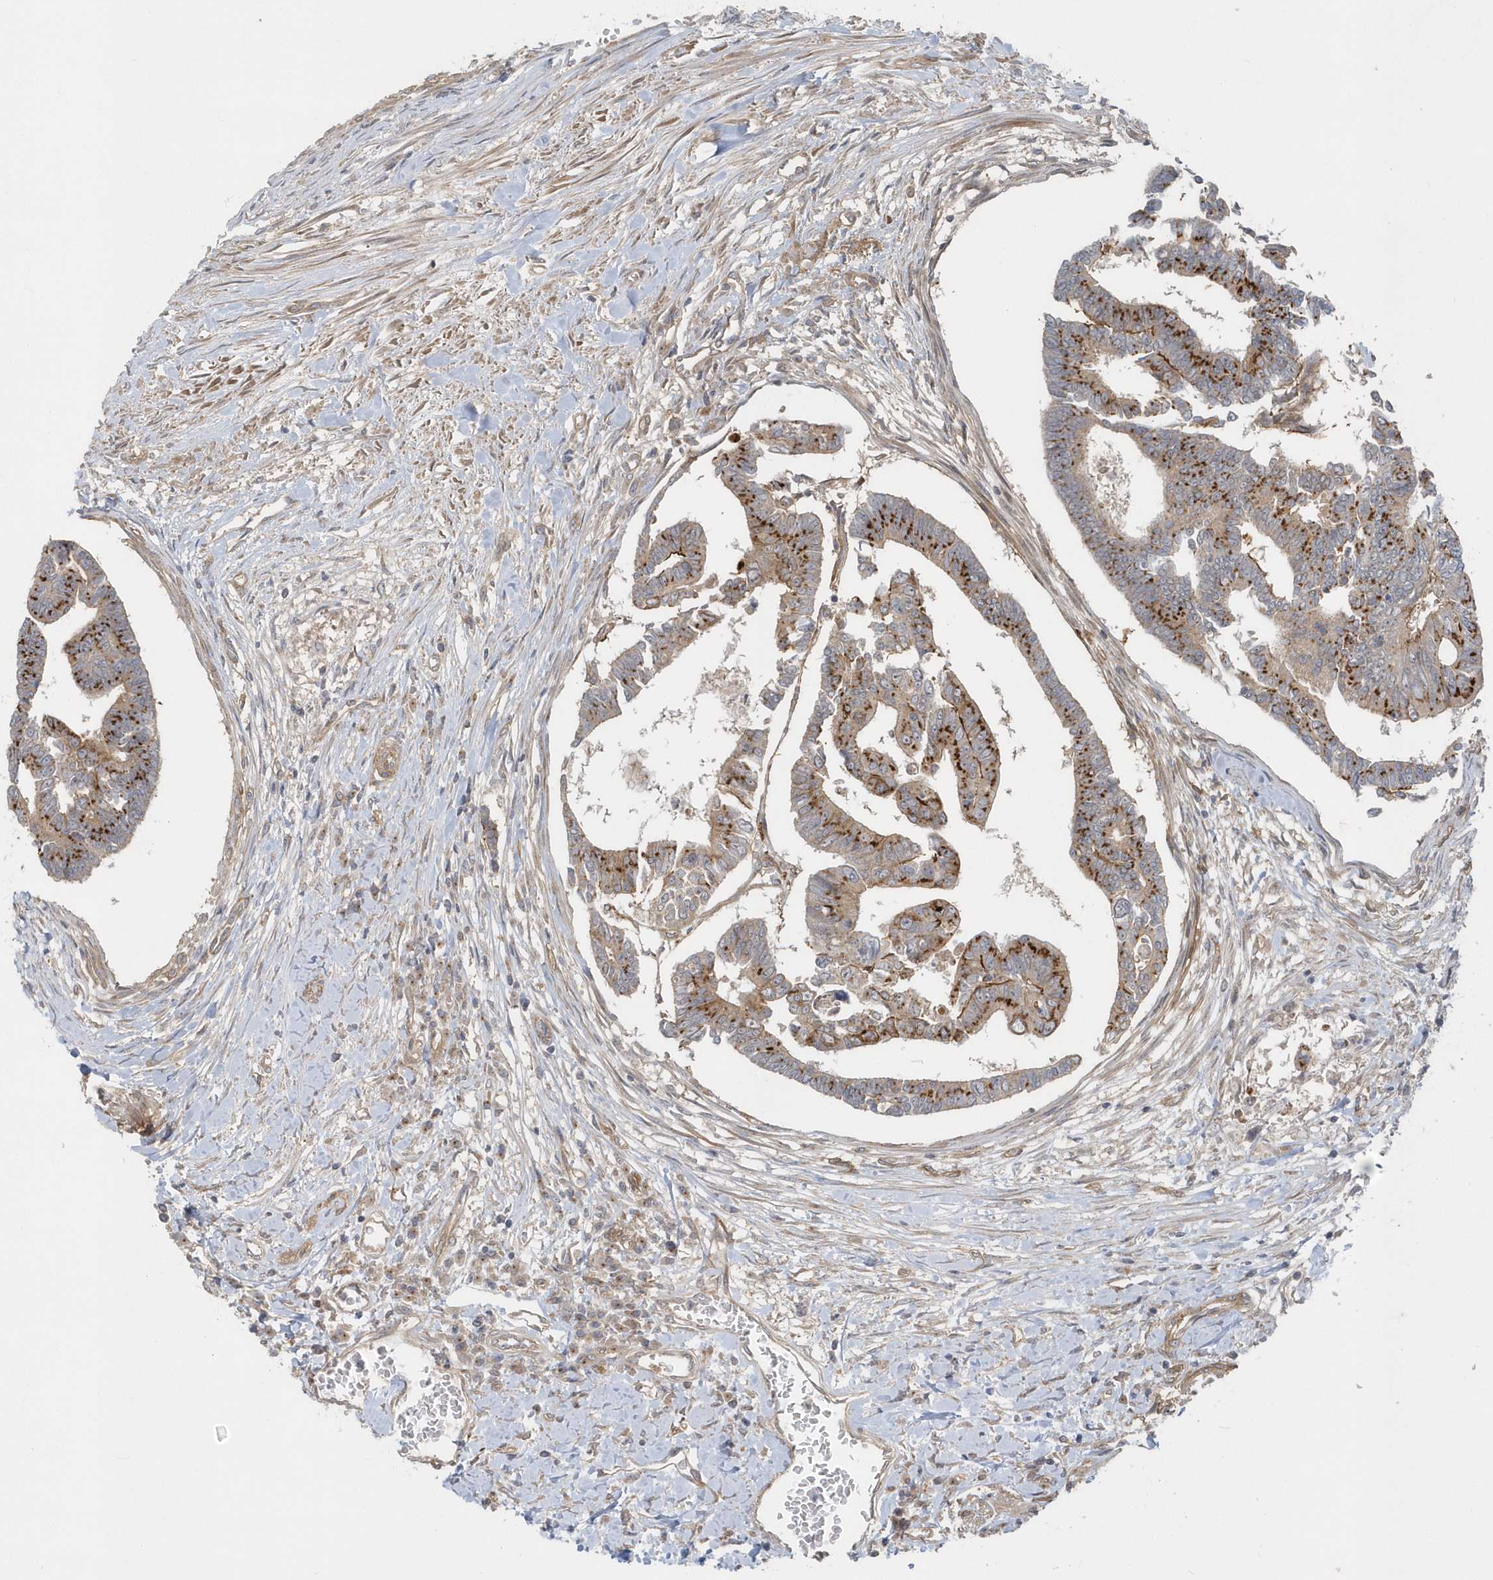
{"staining": {"intensity": "moderate", "quantity": ">75%", "location": "cytoplasmic/membranous"}, "tissue": "colorectal cancer", "cell_type": "Tumor cells", "image_type": "cancer", "snomed": [{"axis": "morphology", "description": "Adenocarcinoma, NOS"}, {"axis": "topography", "description": "Rectum"}], "caption": "There is medium levels of moderate cytoplasmic/membranous expression in tumor cells of colorectal cancer, as demonstrated by immunohistochemical staining (brown color).", "gene": "ACTR1A", "patient": {"sex": "female", "age": 65}}